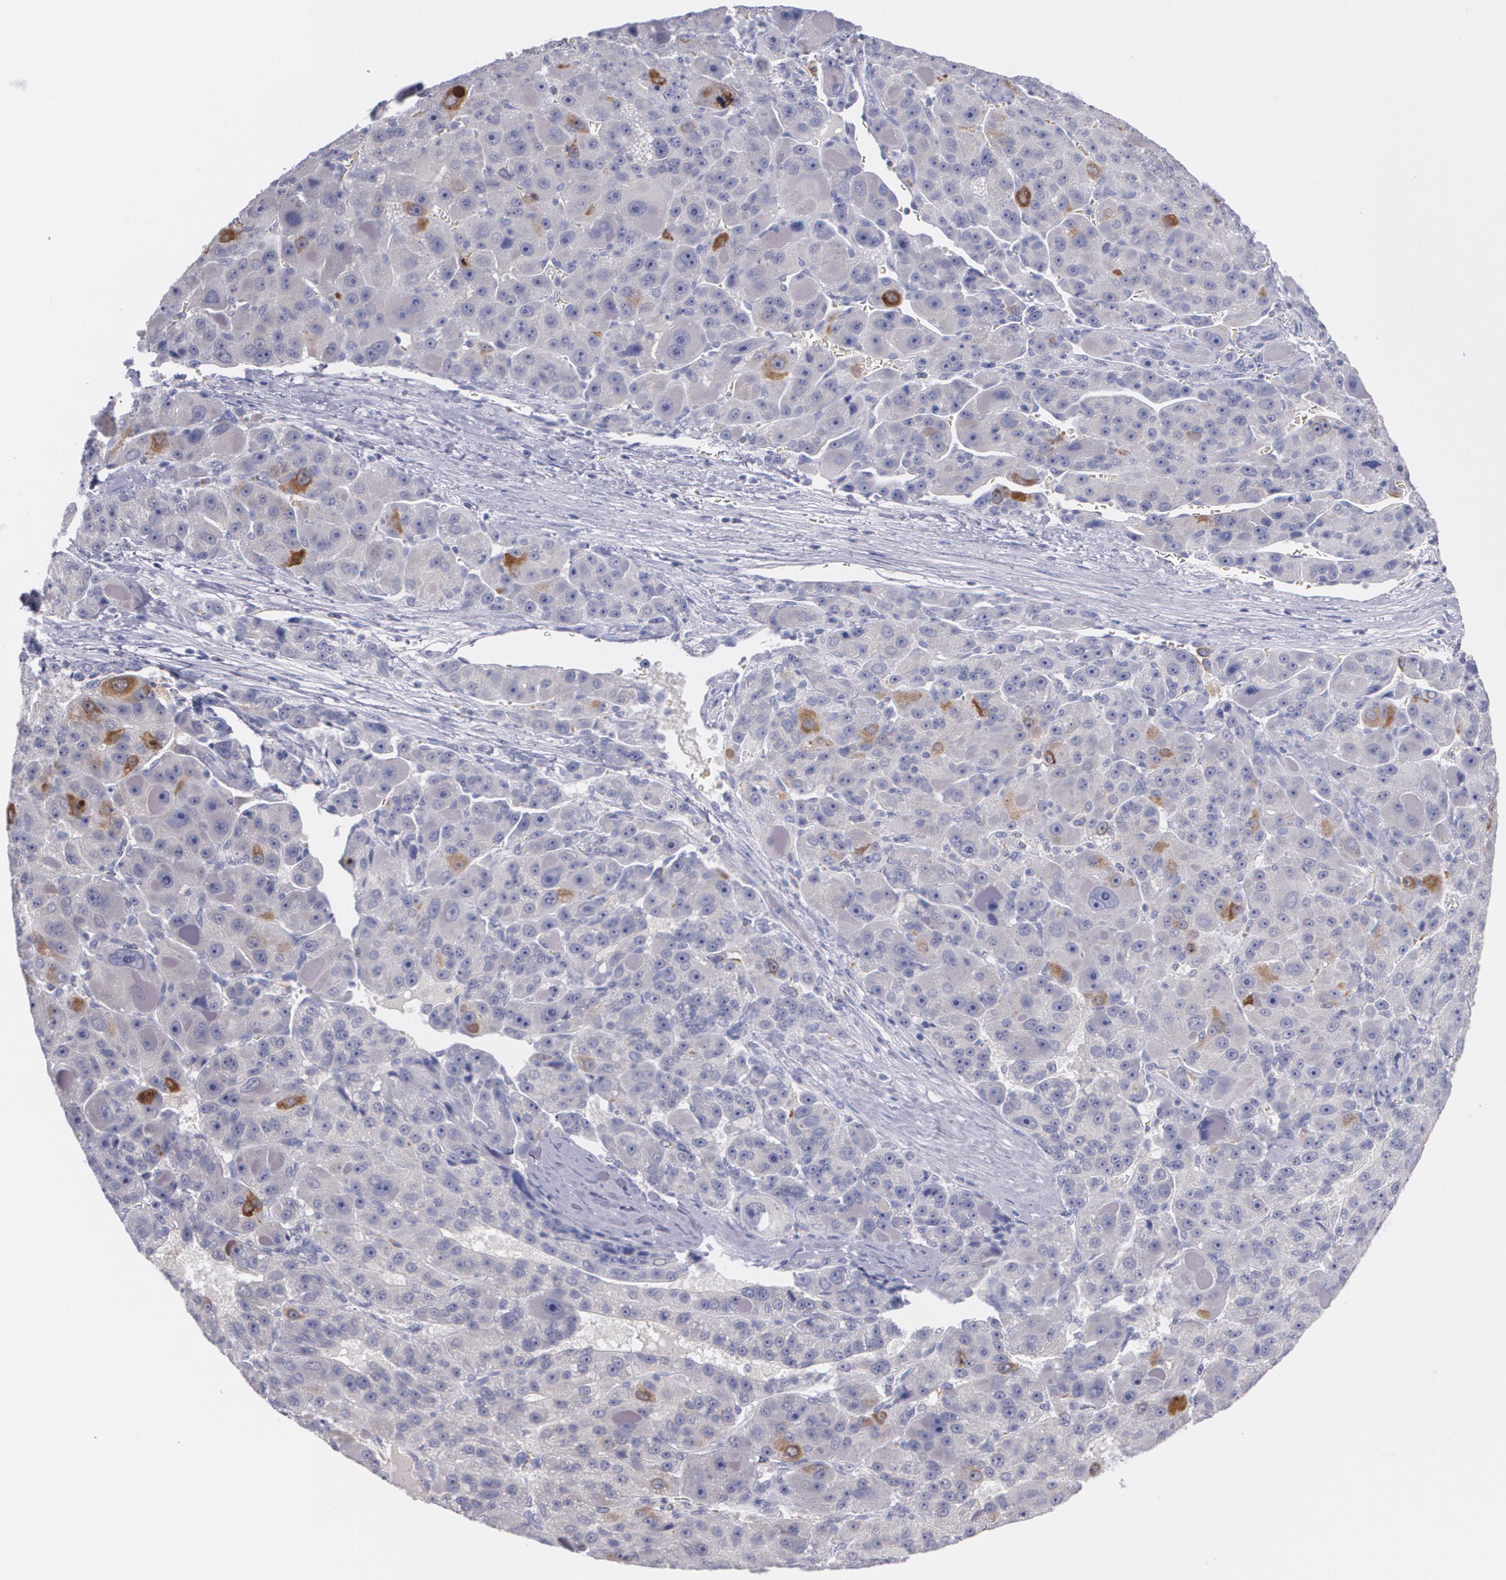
{"staining": {"intensity": "moderate", "quantity": "<25%", "location": "cytoplasmic/membranous"}, "tissue": "liver cancer", "cell_type": "Tumor cells", "image_type": "cancer", "snomed": [{"axis": "morphology", "description": "Carcinoma, Hepatocellular, NOS"}, {"axis": "topography", "description": "Liver"}], "caption": "Protein expression analysis of human hepatocellular carcinoma (liver) reveals moderate cytoplasmic/membranous expression in about <25% of tumor cells.", "gene": "HMMR", "patient": {"sex": "male", "age": 76}}